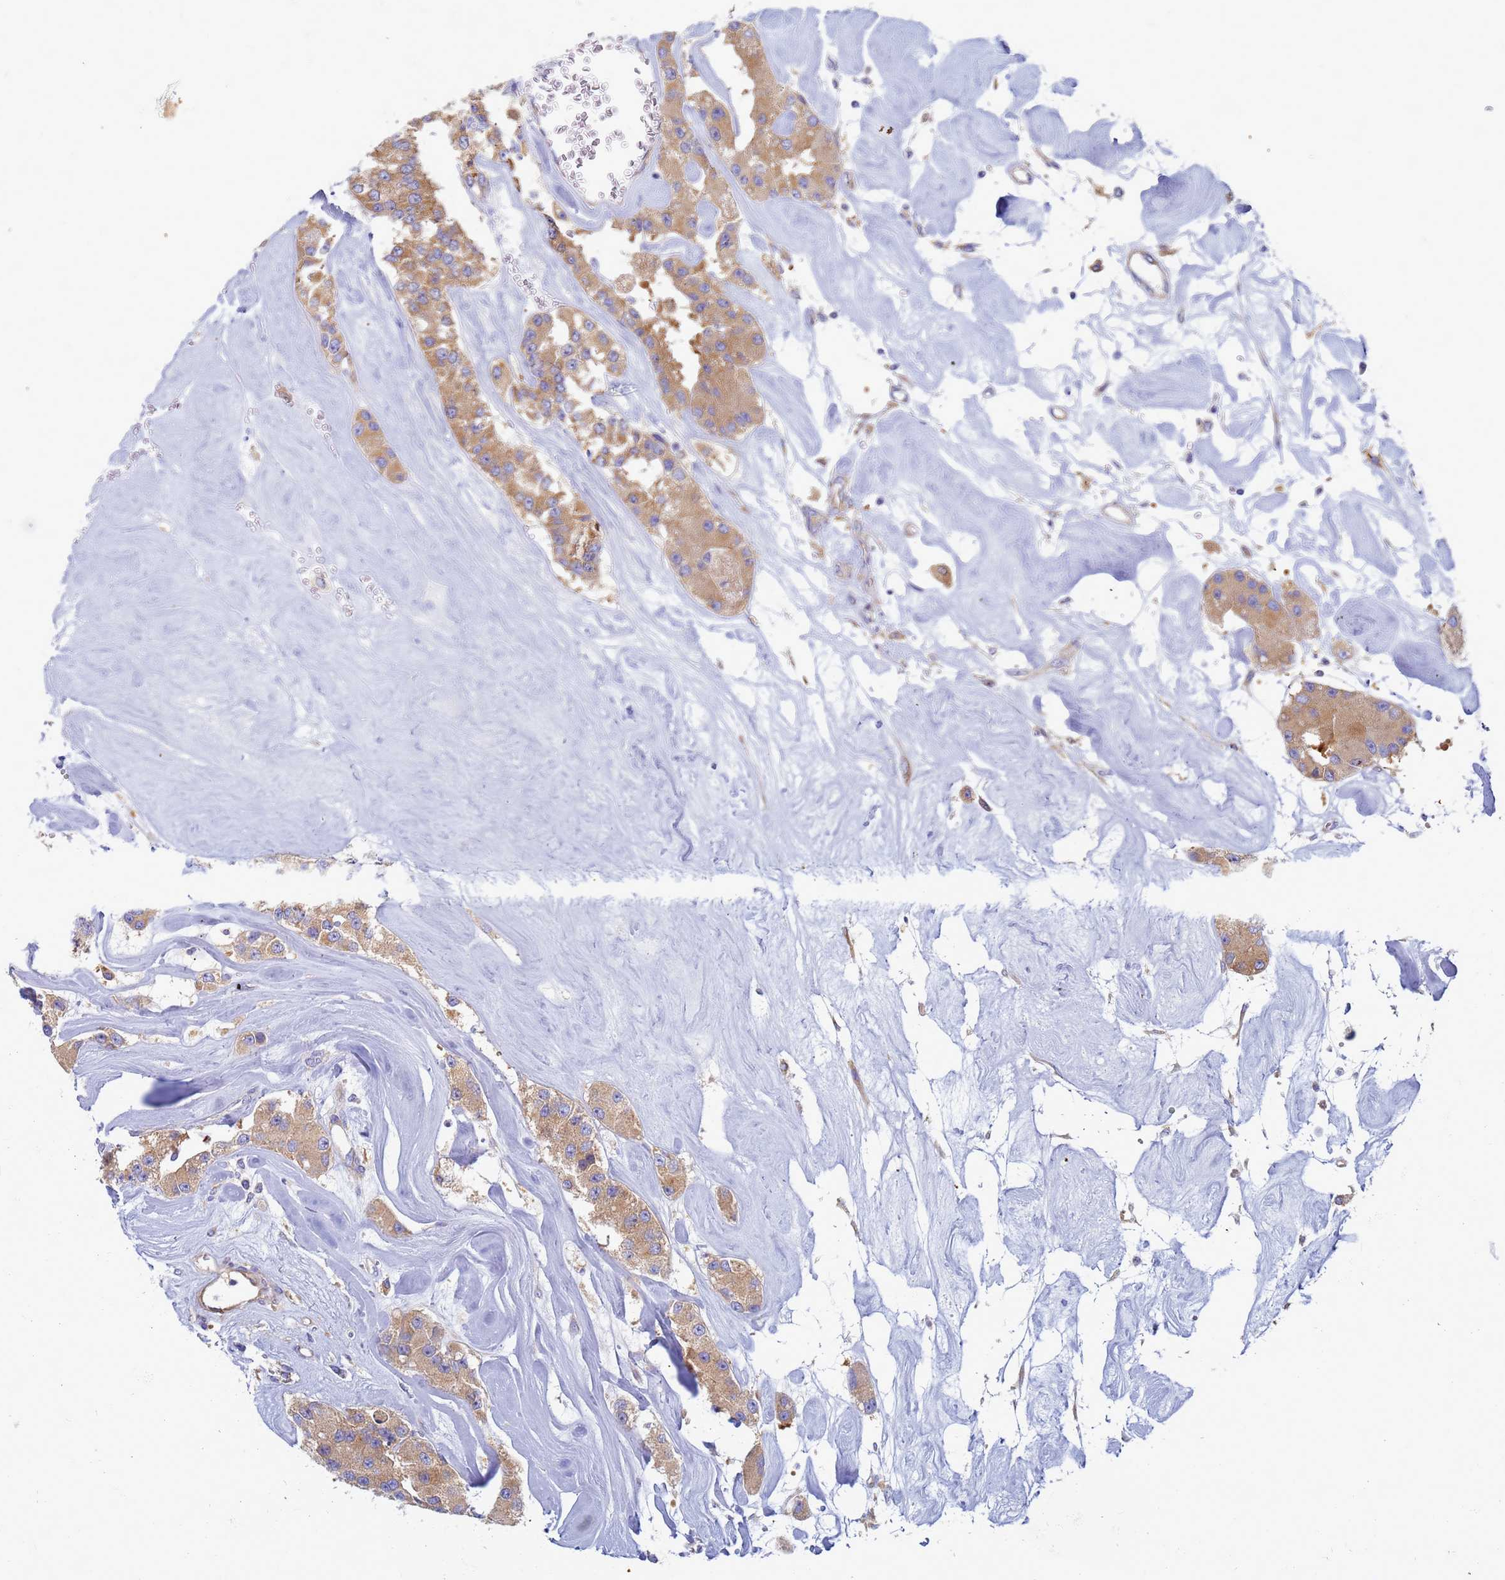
{"staining": {"intensity": "moderate", "quantity": ">75%", "location": "cytoplasmic/membranous"}, "tissue": "carcinoid", "cell_type": "Tumor cells", "image_type": "cancer", "snomed": [{"axis": "morphology", "description": "Carcinoid, malignant, NOS"}, {"axis": "topography", "description": "Pancreas"}], "caption": "A micrograph of human carcinoid (malignant) stained for a protein demonstrates moderate cytoplasmic/membranous brown staining in tumor cells. (brown staining indicates protein expression, while blue staining denotes nuclei).", "gene": "EEA1", "patient": {"sex": "male", "age": 41}}